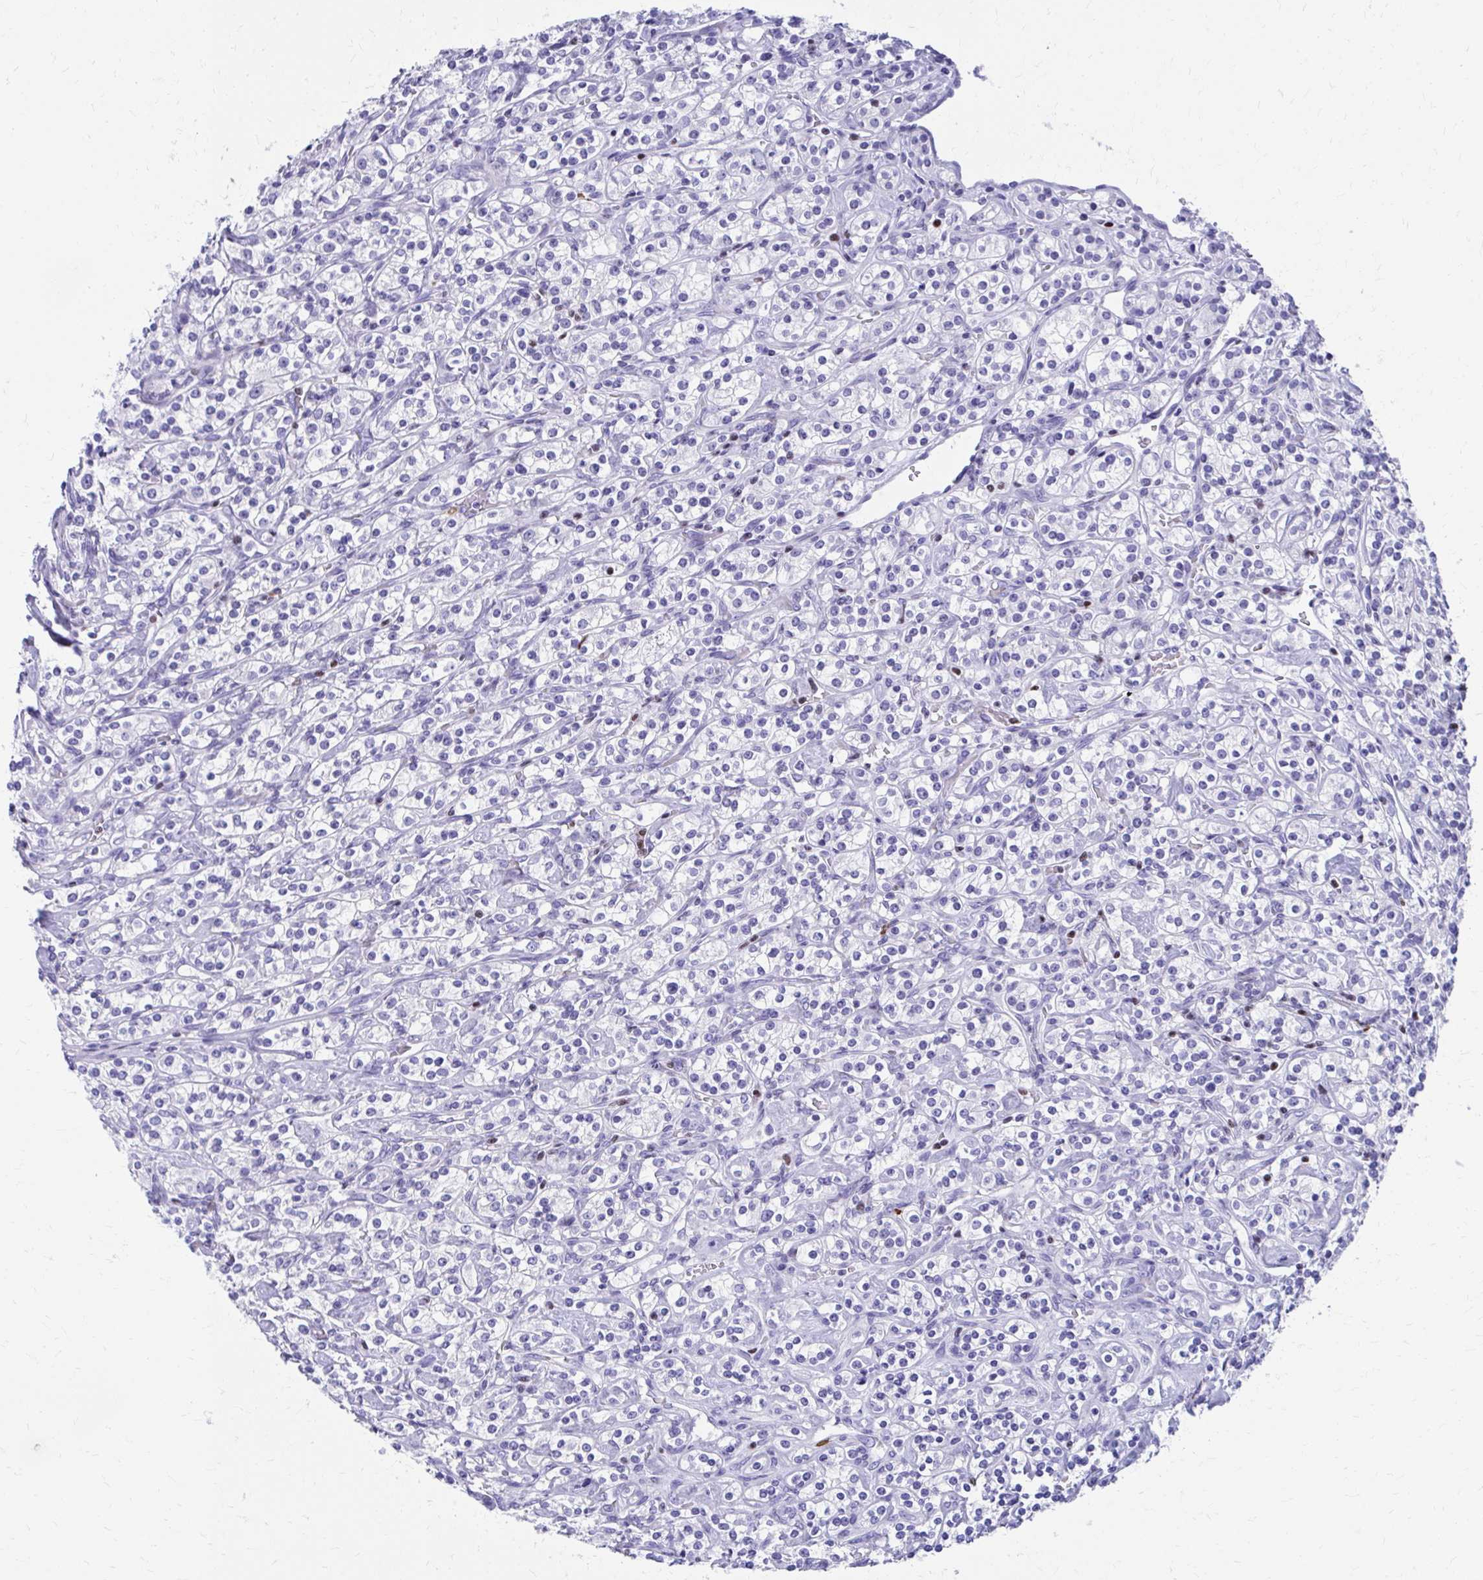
{"staining": {"intensity": "negative", "quantity": "none", "location": "none"}, "tissue": "renal cancer", "cell_type": "Tumor cells", "image_type": "cancer", "snomed": [{"axis": "morphology", "description": "Adenocarcinoma, NOS"}, {"axis": "topography", "description": "Kidney"}], "caption": "Tumor cells show no significant protein expression in renal cancer (adenocarcinoma).", "gene": "RUNX3", "patient": {"sex": "male", "age": 77}}